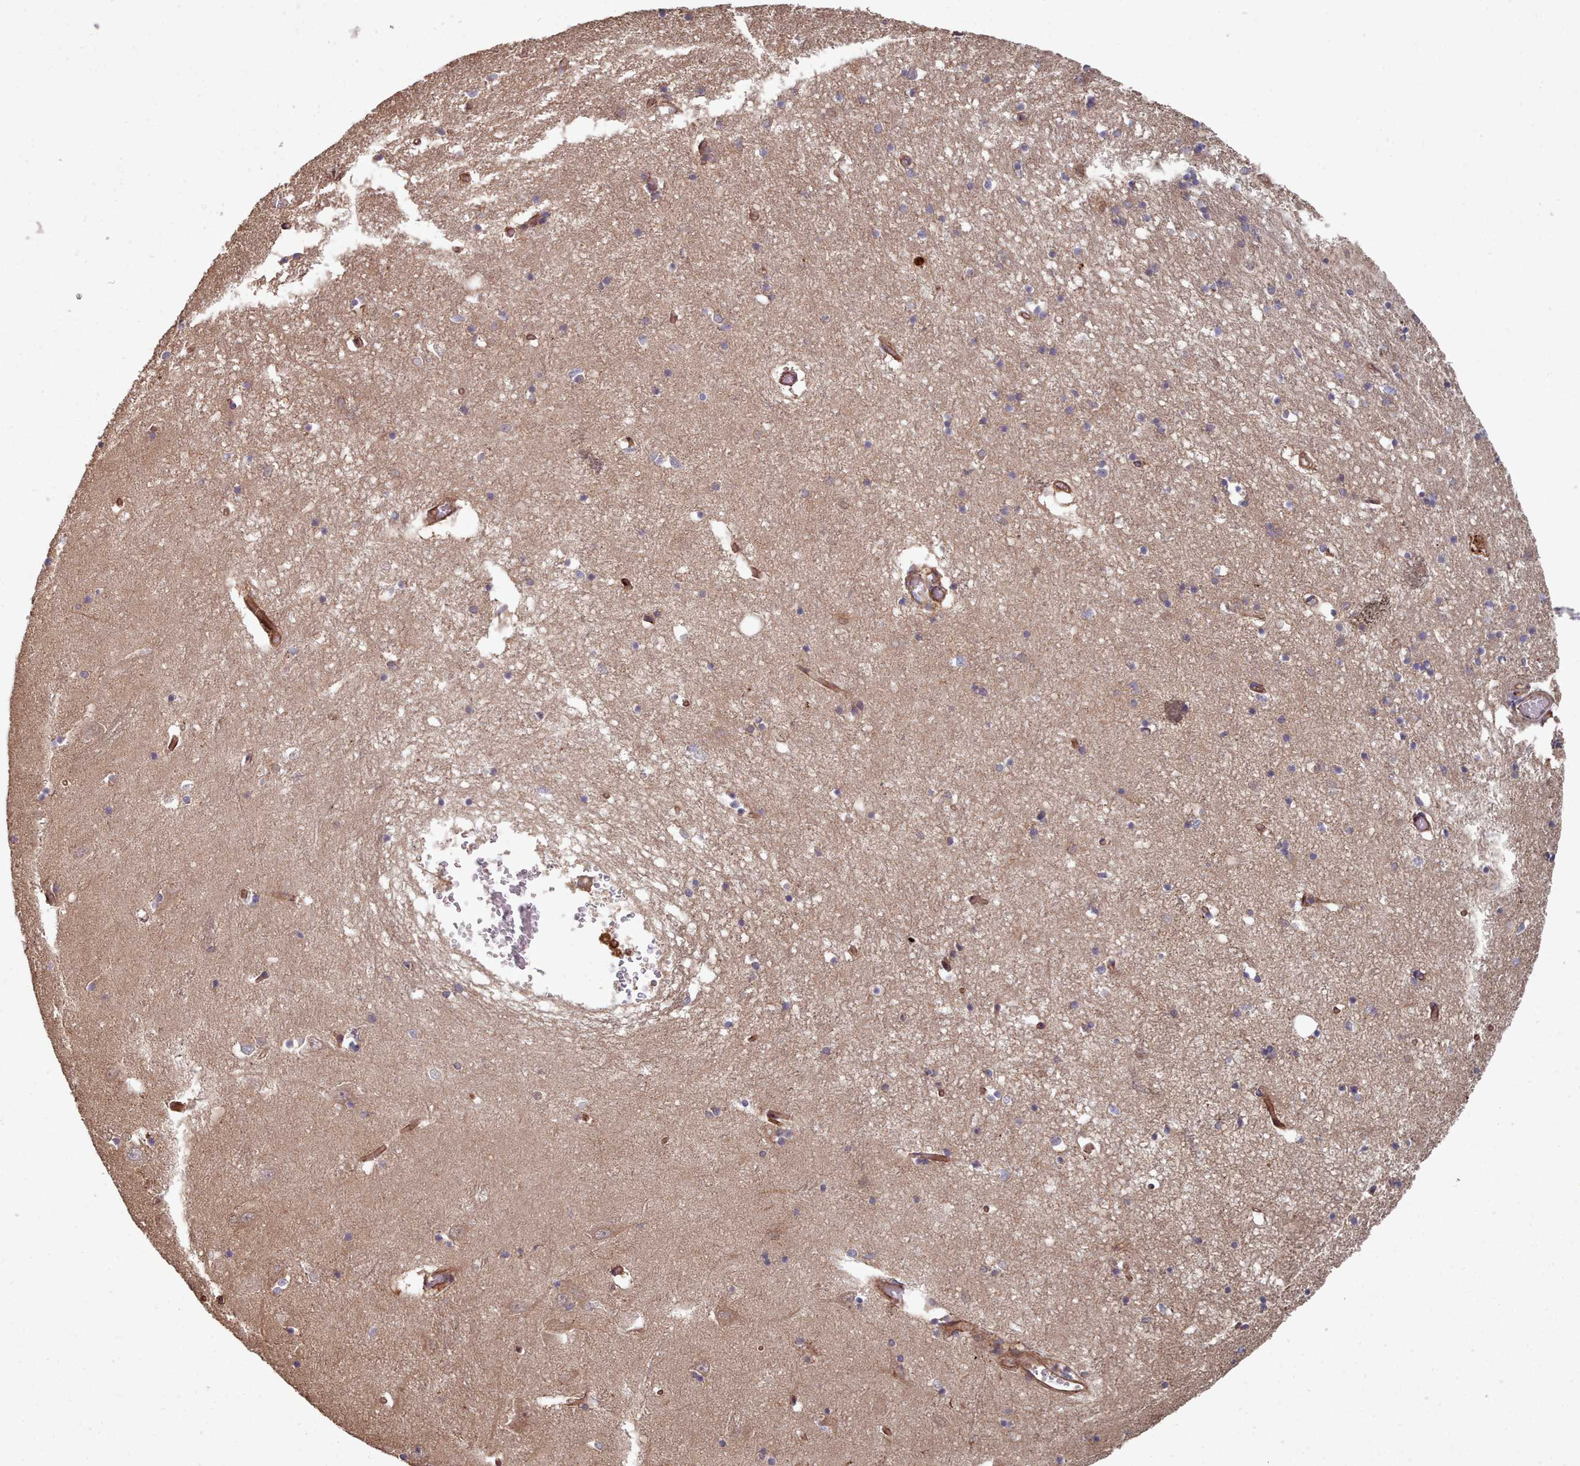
{"staining": {"intensity": "weak", "quantity": "25%-75%", "location": "cytoplasmic/membranous"}, "tissue": "hippocampus", "cell_type": "Glial cells", "image_type": "normal", "snomed": [{"axis": "morphology", "description": "Normal tissue, NOS"}, {"axis": "topography", "description": "Hippocampus"}], "caption": "IHC of benign human hippocampus demonstrates low levels of weak cytoplasmic/membranous expression in approximately 25%-75% of glial cells. The staining is performed using DAB (3,3'-diaminobenzidine) brown chromogen to label protein expression. The nuclei are counter-stained blue using hematoxylin.", "gene": "THSD7B", "patient": {"sex": "male", "age": 70}}